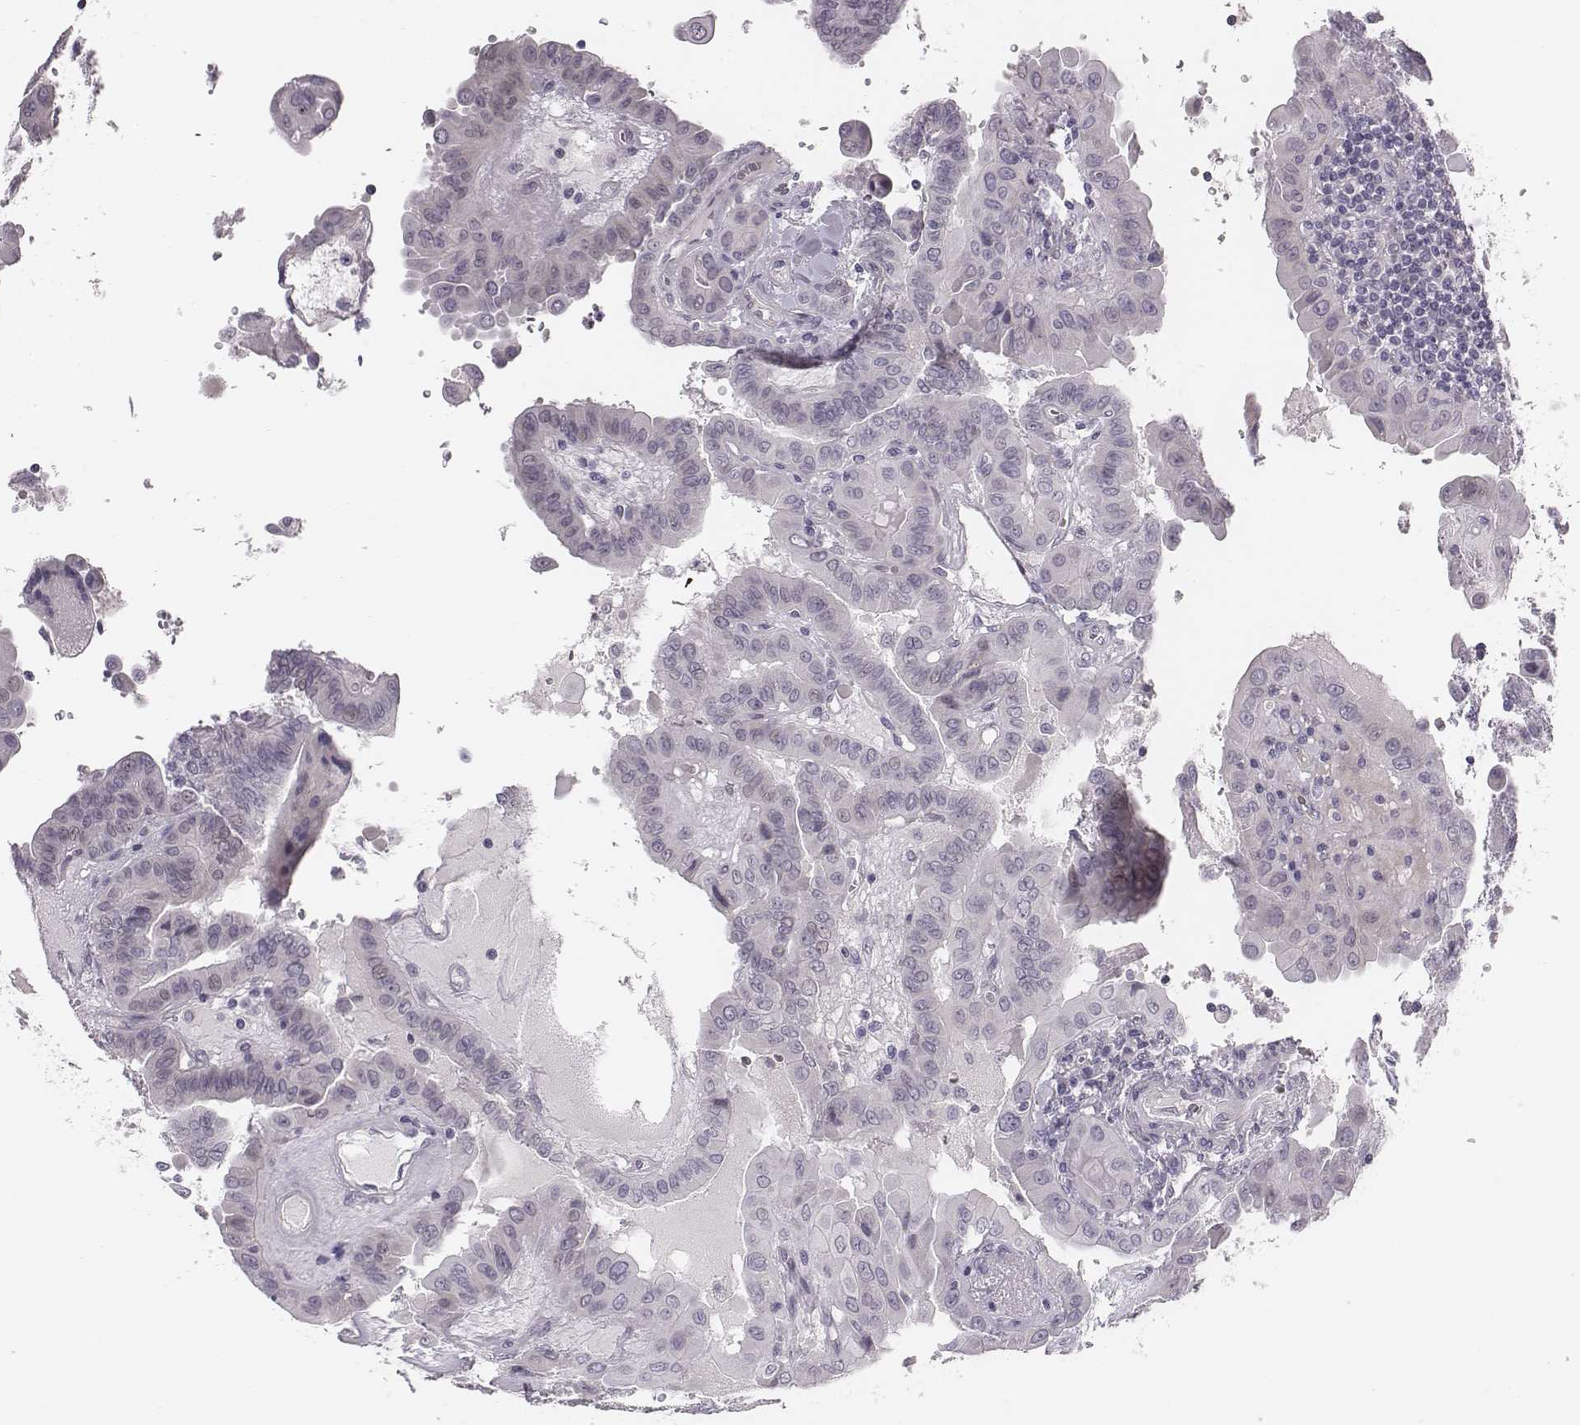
{"staining": {"intensity": "negative", "quantity": "none", "location": "none"}, "tissue": "thyroid cancer", "cell_type": "Tumor cells", "image_type": "cancer", "snomed": [{"axis": "morphology", "description": "Papillary adenocarcinoma, NOS"}, {"axis": "topography", "description": "Thyroid gland"}], "caption": "The photomicrograph reveals no significant staining in tumor cells of papillary adenocarcinoma (thyroid).", "gene": "CACNG4", "patient": {"sex": "female", "age": 37}}